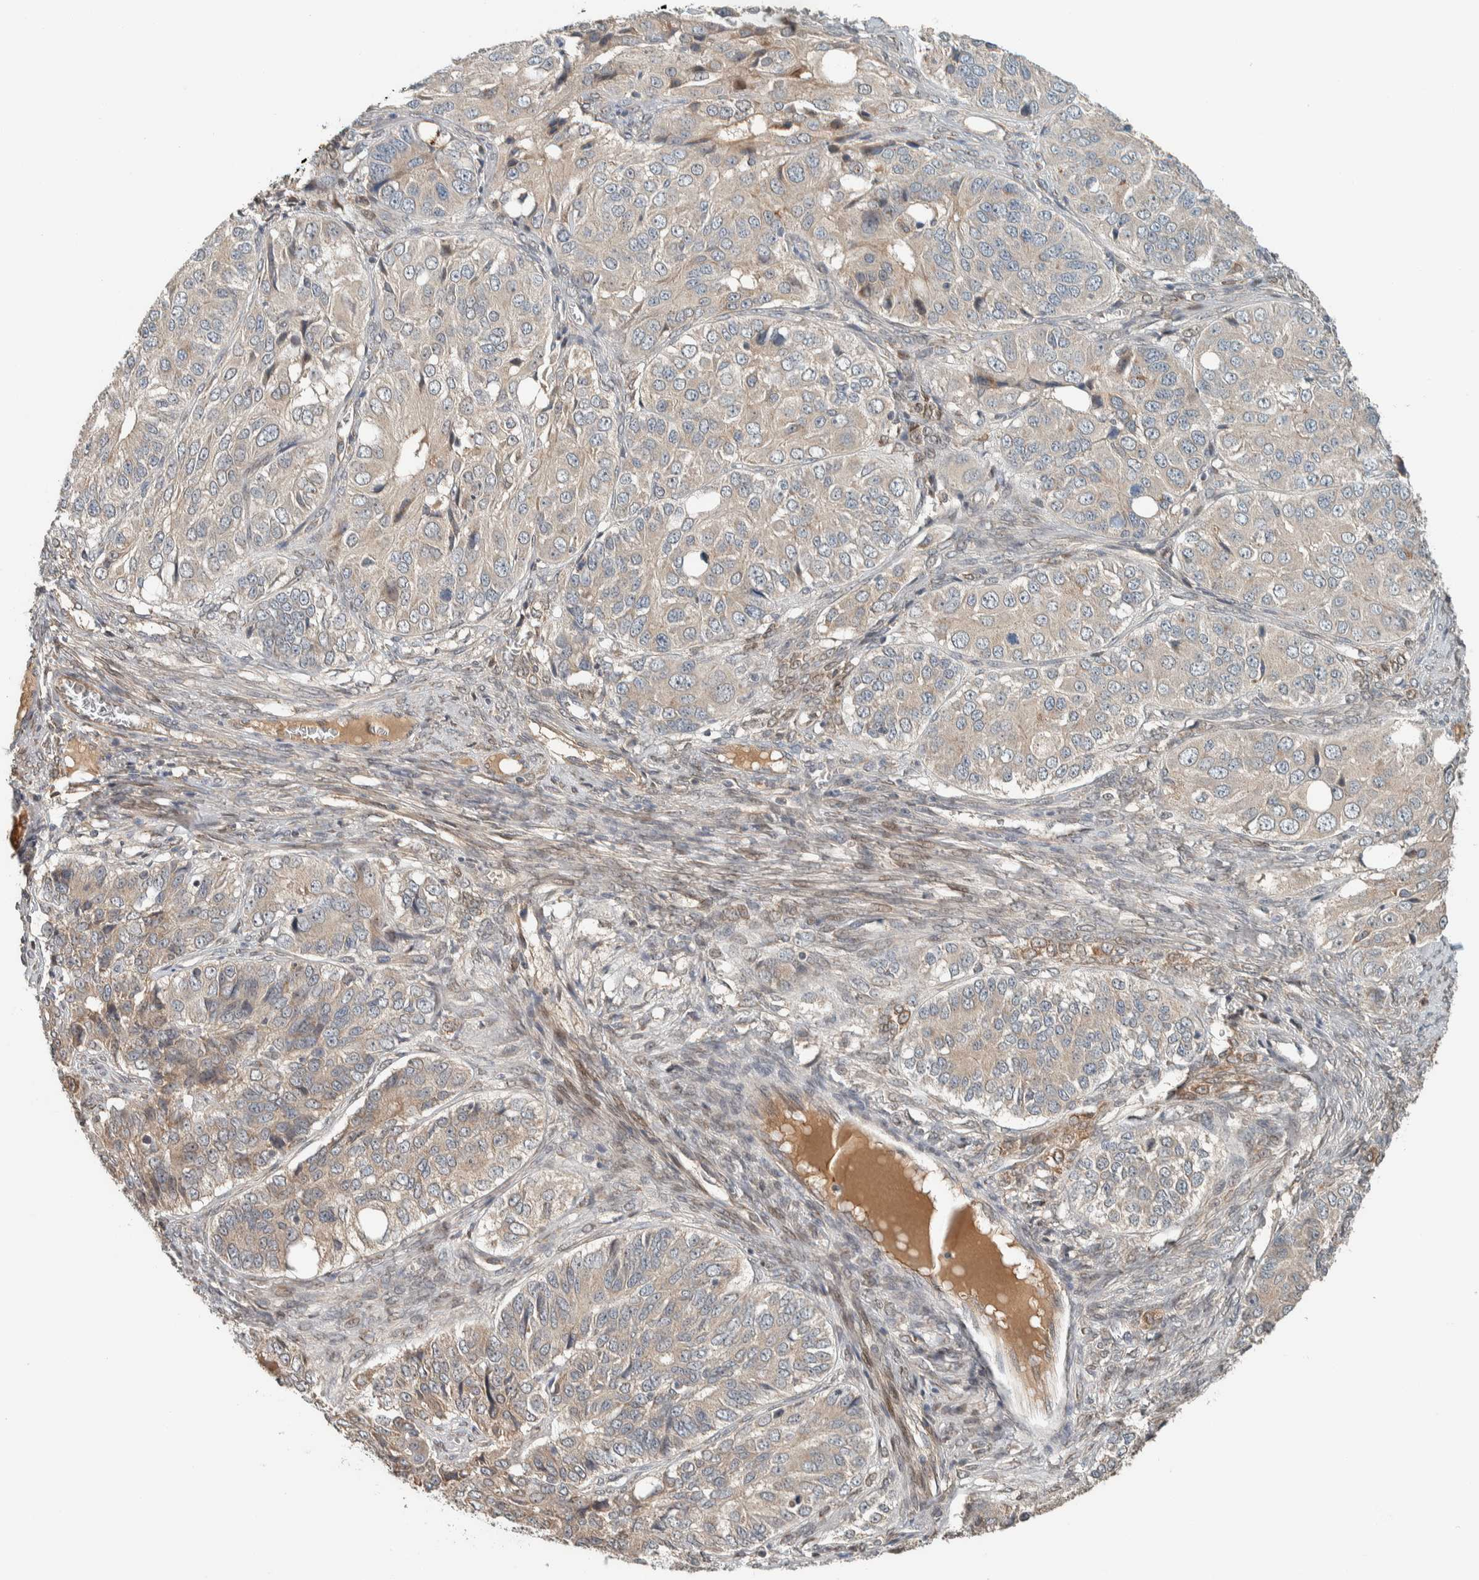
{"staining": {"intensity": "weak", "quantity": "<25%", "location": "cytoplasmic/membranous"}, "tissue": "ovarian cancer", "cell_type": "Tumor cells", "image_type": "cancer", "snomed": [{"axis": "morphology", "description": "Carcinoma, endometroid"}, {"axis": "topography", "description": "Ovary"}], "caption": "IHC micrograph of neoplastic tissue: human ovarian endometroid carcinoma stained with DAB exhibits no significant protein positivity in tumor cells.", "gene": "NBR1", "patient": {"sex": "female", "age": 51}}